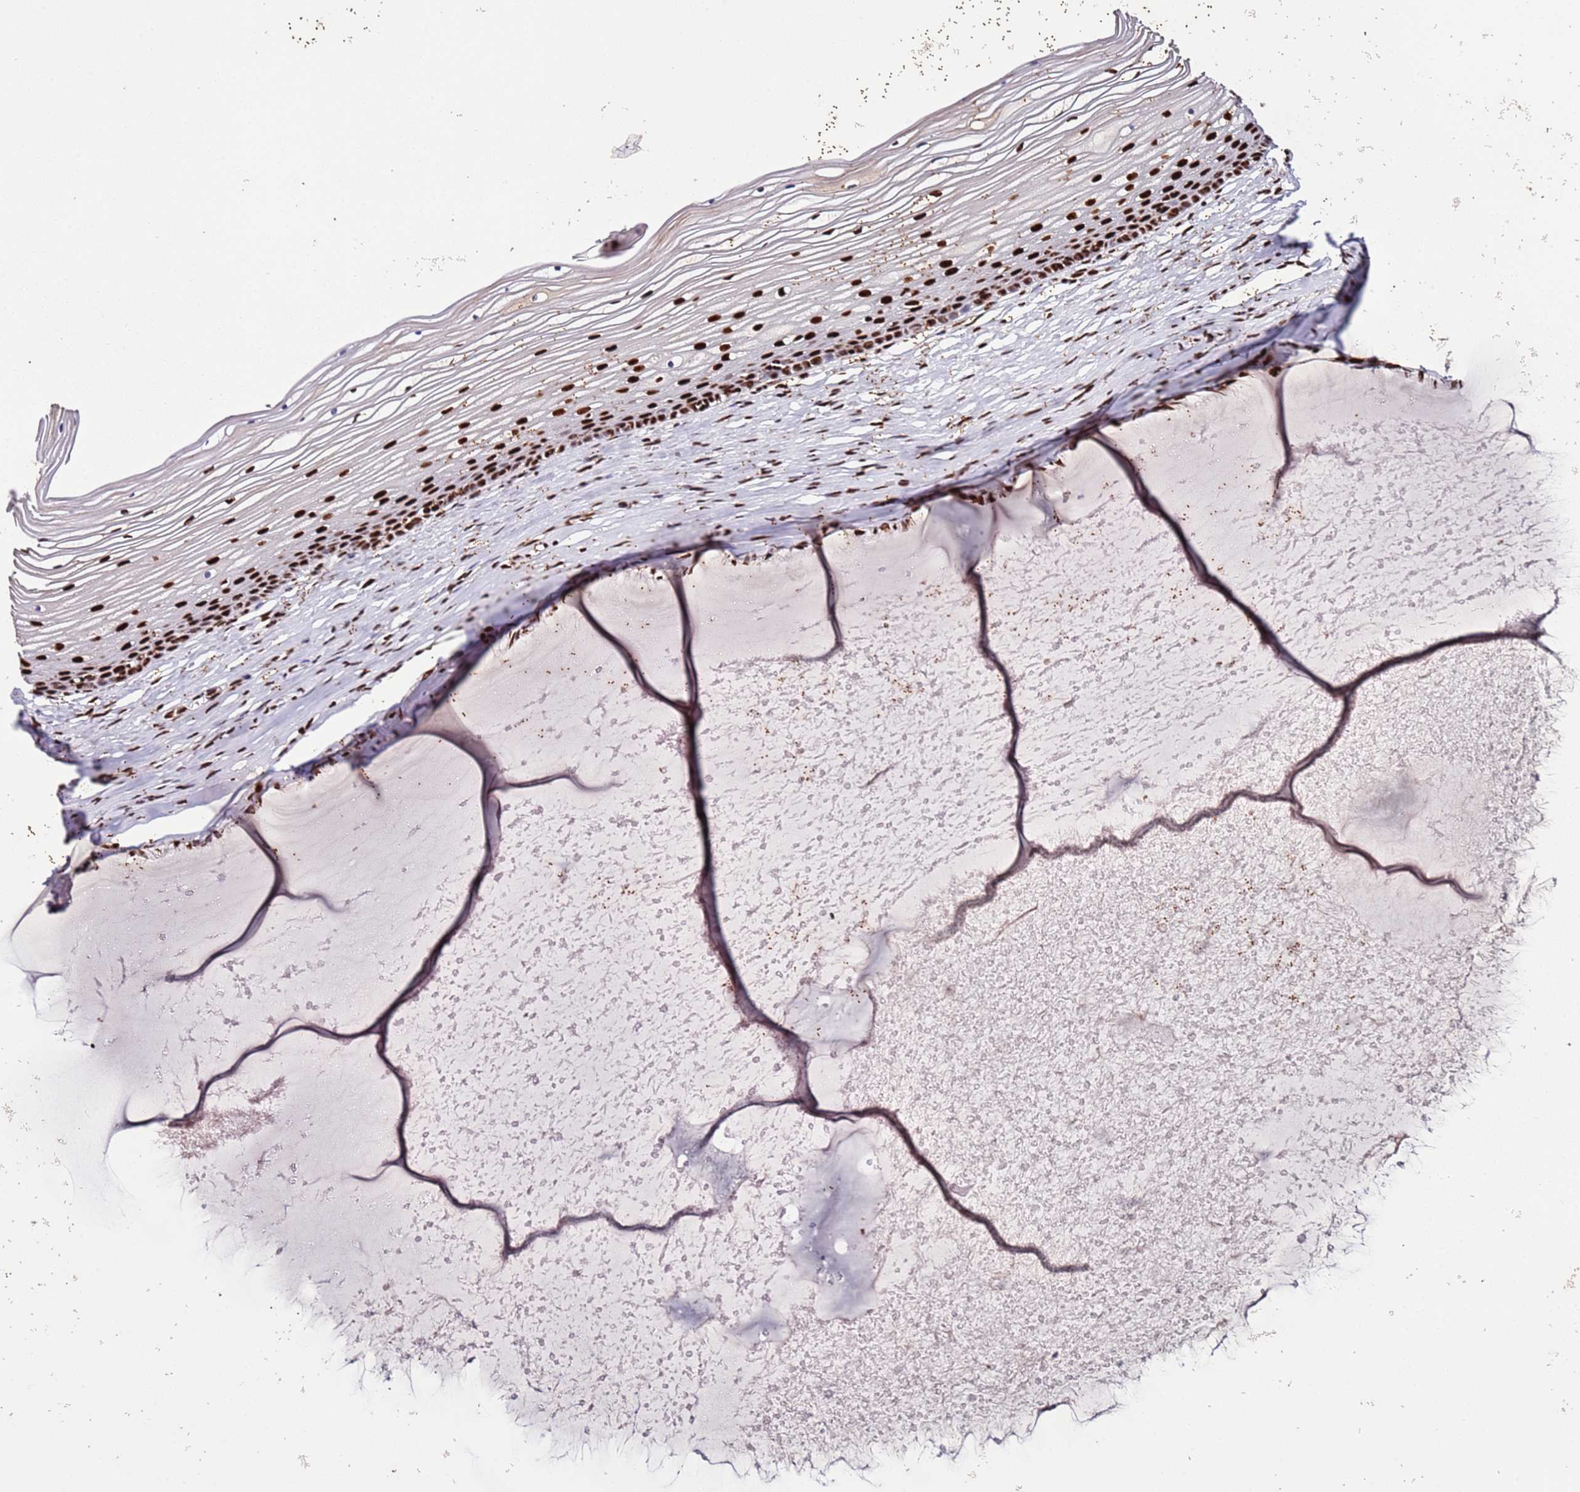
{"staining": {"intensity": "strong", "quantity": ">75%", "location": "nuclear"}, "tissue": "vagina", "cell_type": "Squamous epithelial cells", "image_type": "normal", "snomed": [{"axis": "morphology", "description": "Normal tissue, NOS"}, {"axis": "topography", "description": "Vagina"}, {"axis": "topography", "description": "Cervix"}], "caption": "Immunohistochemistry (DAB) staining of benign vagina displays strong nuclear protein expression in about >75% of squamous epithelial cells. (IHC, brightfield microscopy, high magnification).", "gene": "C6orf226", "patient": {"sex": "female", "age": 40}}